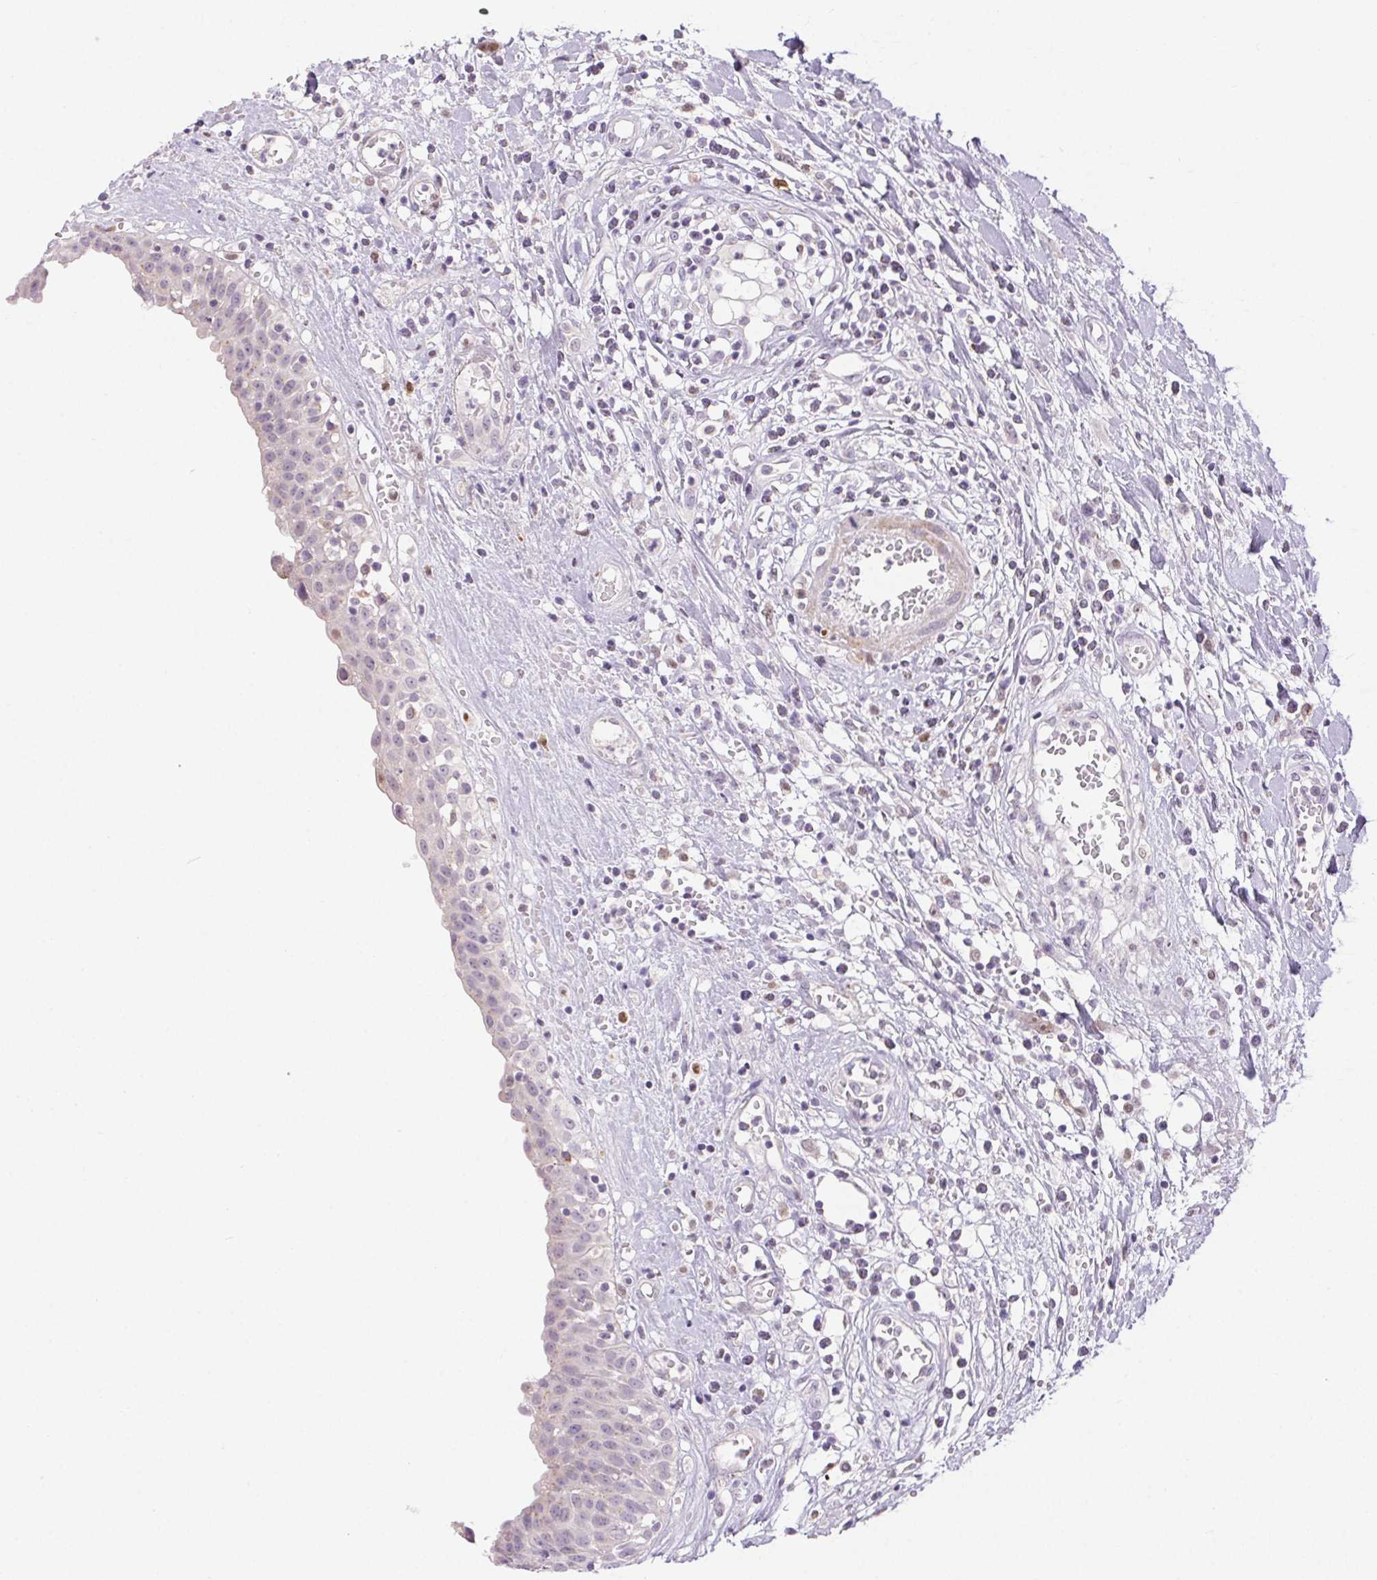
{"staining": {"intensity": "negative", "quantity": "none", "location": "none"}, "tissue": "urinary bladder", "cell_type": "Urothelial cells", "image_type": "normal", "snomed": [{"axis": "morphology", "description": "Normal tissue, NOS"}, {"axis": "topography", "description": "Urinary bladder"}], "caption": "Urothelial cells are negative for protein expression in unremarkable human urinary bladder. (IHC, brightfield microscopy, high magnification).", "gene": "RPGRIP1", "patient": {"sex": "male", "age": 64}}